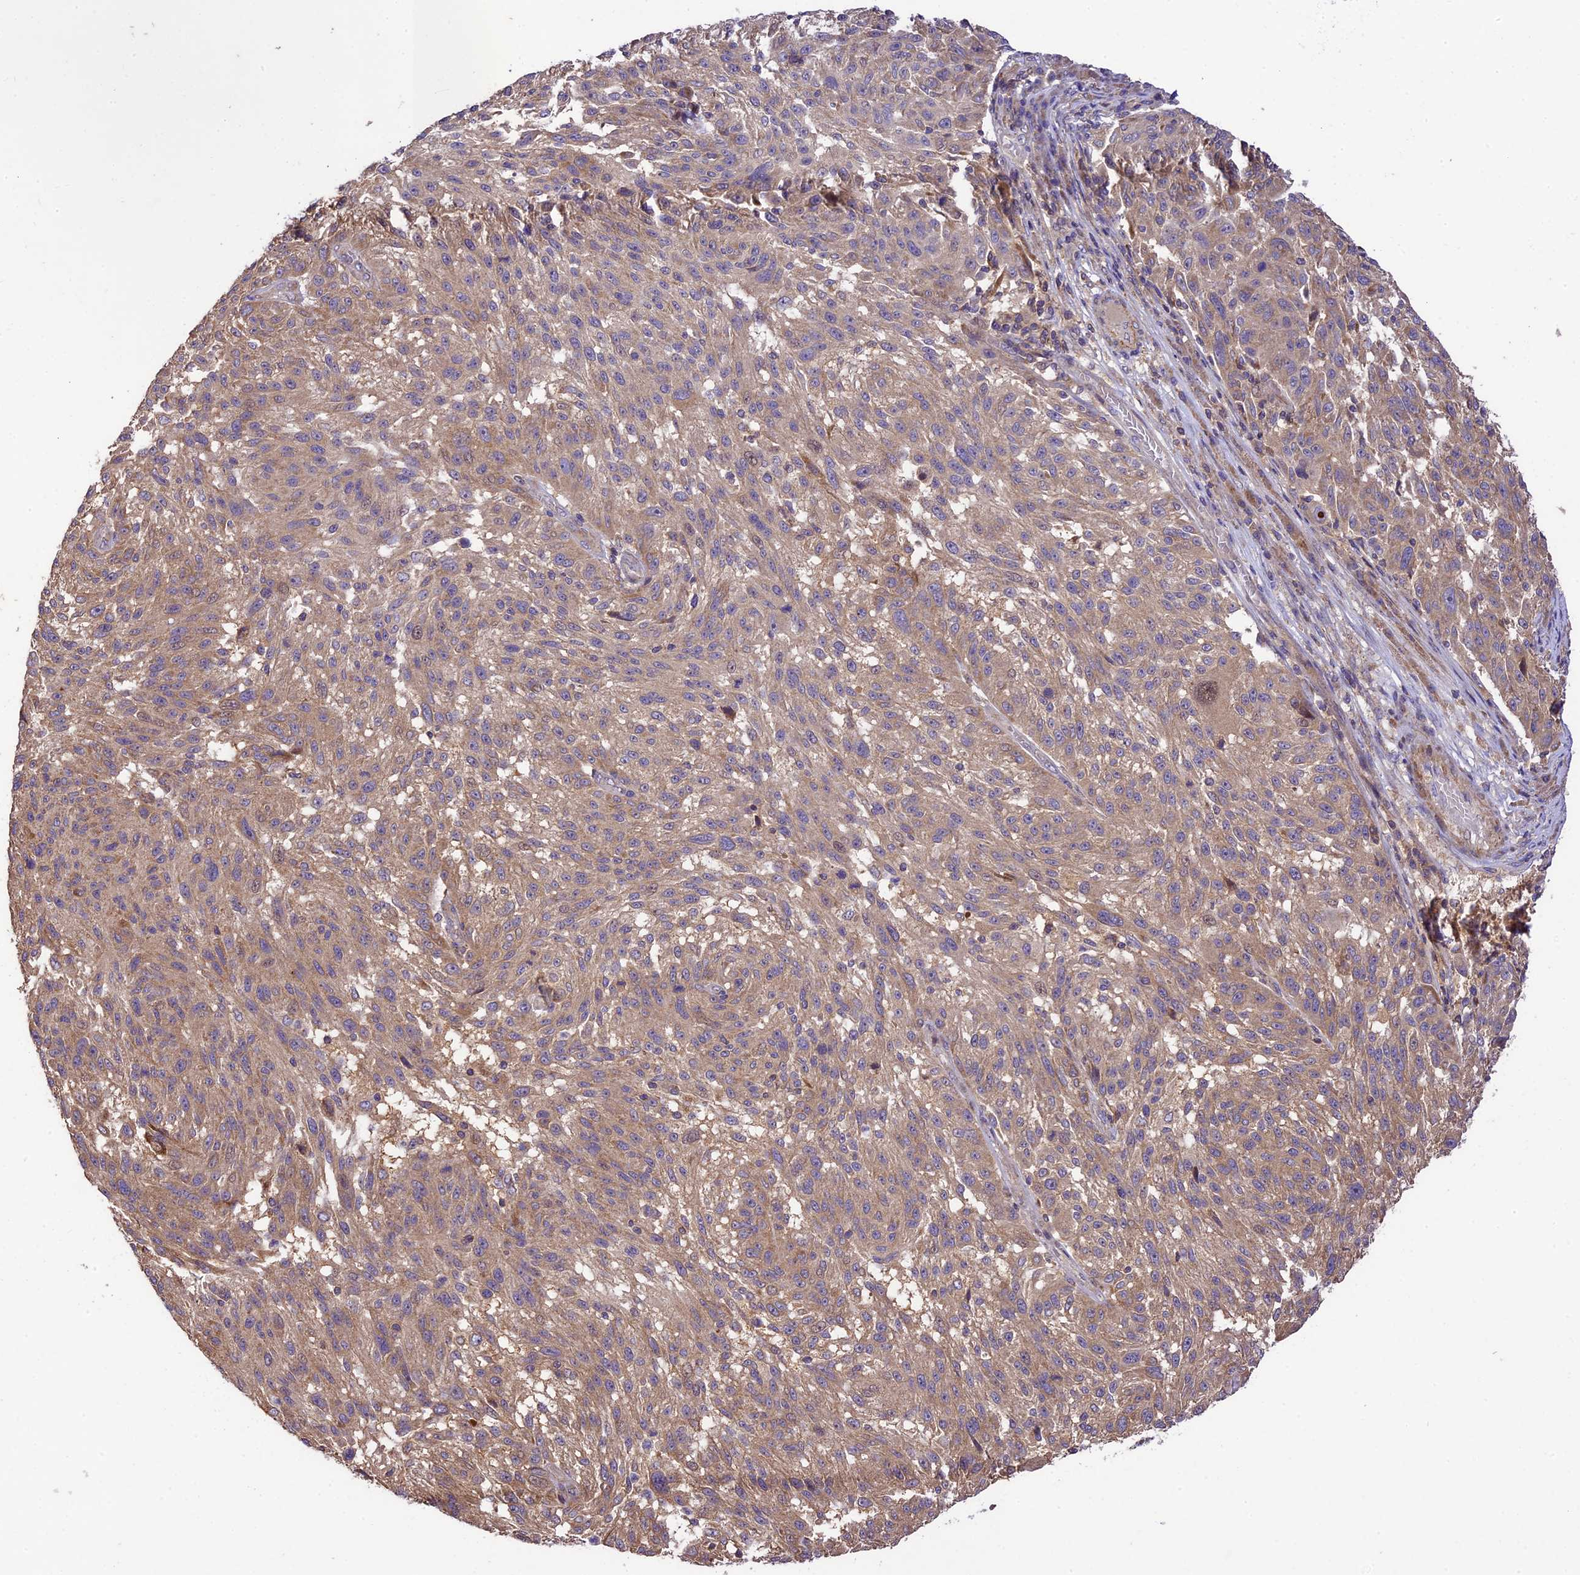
{"staining": {"intensity": "moderate", "quantity": ">75%", "location": "cytoplasmic/membranous"}, "tissue": "melanoma", "cell_type": "Tumor cells", "image_type": "cancer", "snomed": [{"axis": "morphology", "description": "Malignant melanoma, NOS"}, {"axis": "topography", "description": "Skin"}], "caption": "Immunohistochemistry micrograph of melanoma stained for a protein (brown), which reveals medium levels of moderate cytoplasmic/membranous positivity in about >75% of tumor cells.", "gene": "WDR88", "patient": {"sex": "male", "age": 53}}